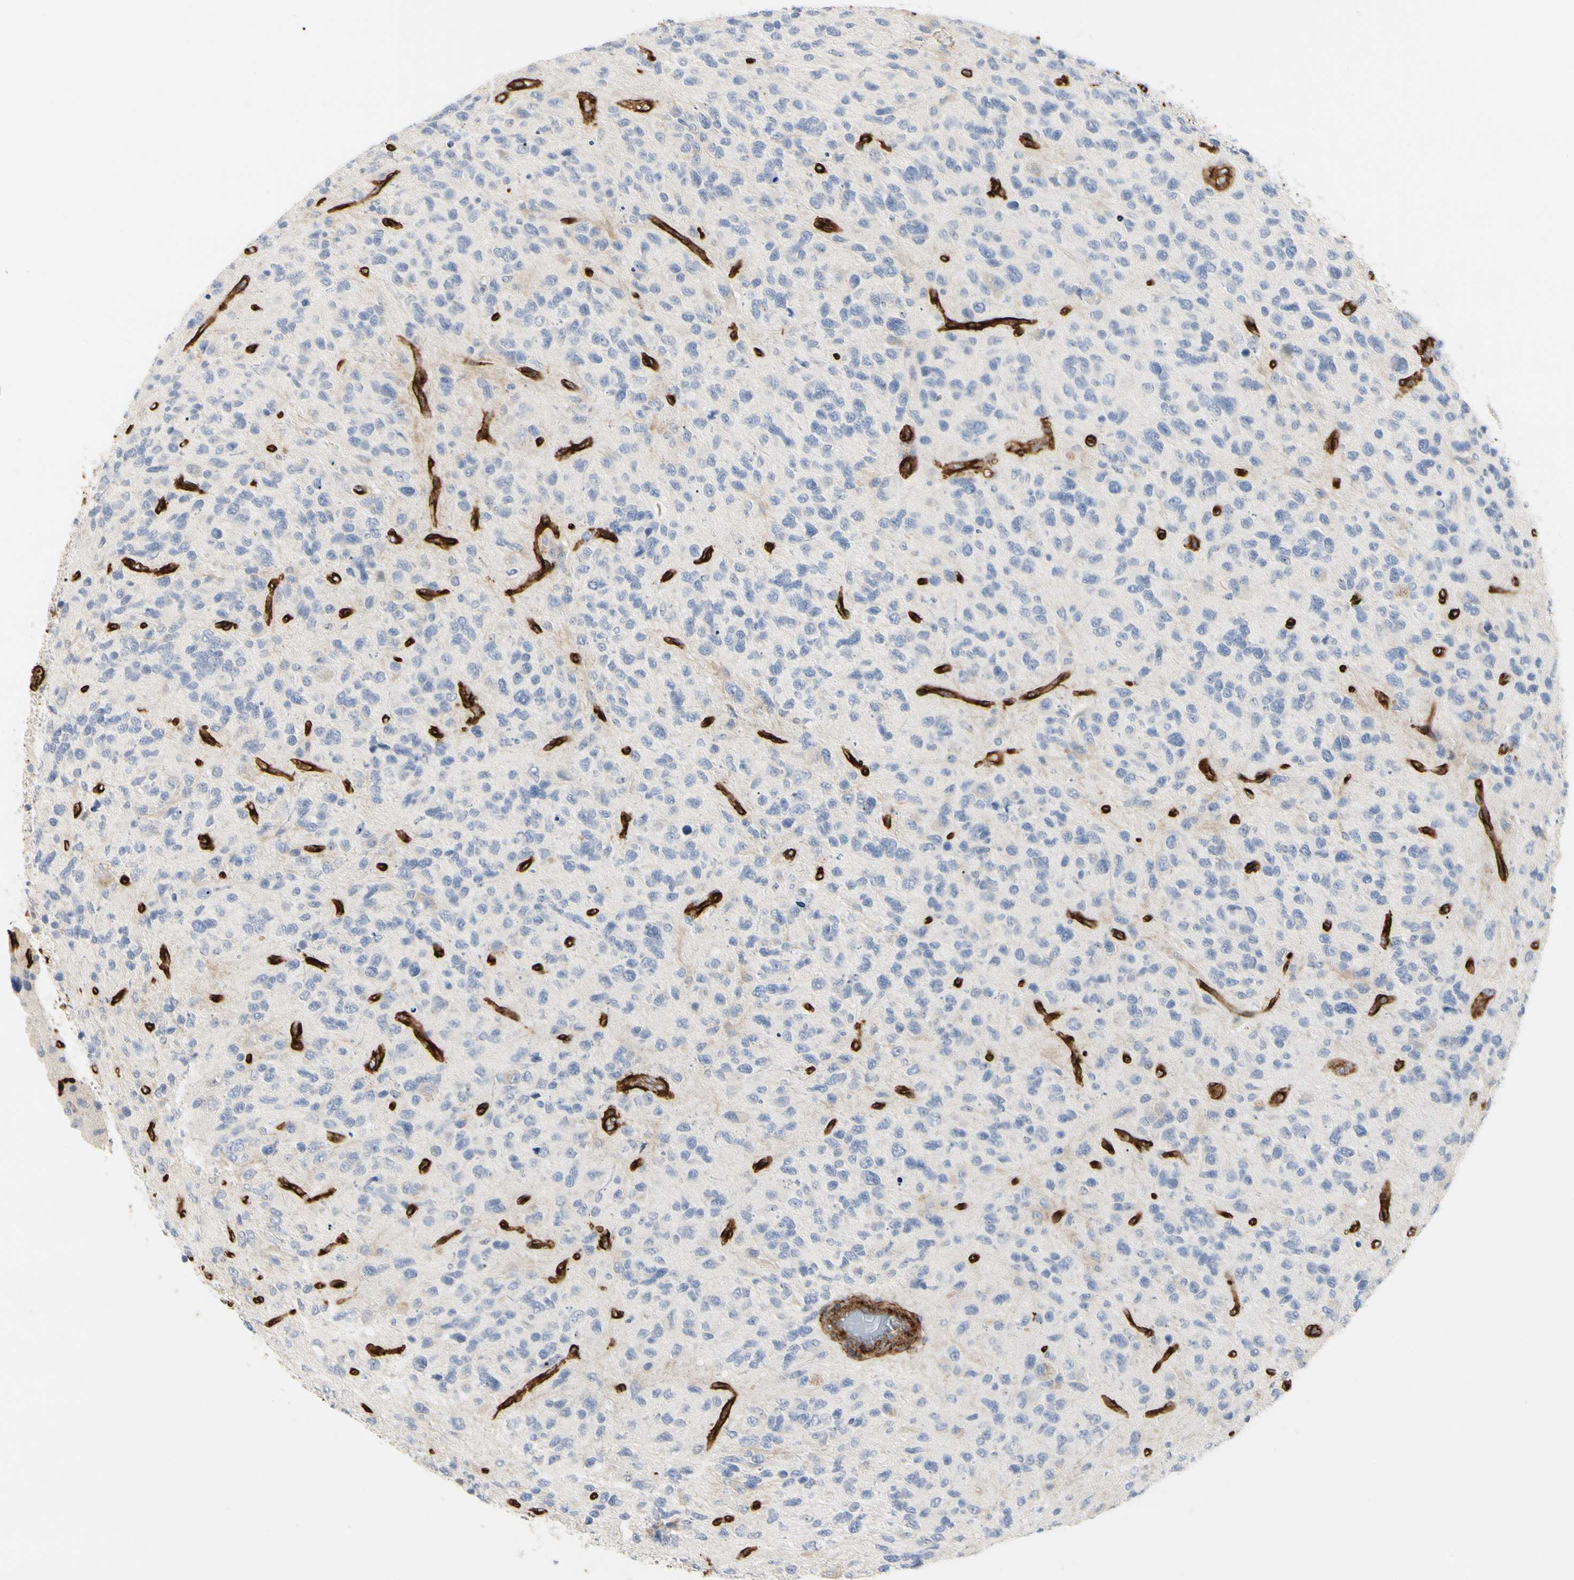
{"staining": {"intensity": "negative", "quantity": "none", "location": "none"}, "tissue": "glioma", "cell_type": "Tumor cells", "image_type": "cancer", "snomed": [{"axis": "morphology", "description": "Glioma, malignant, High grade"}, {"axis": "topography", "description": "Brain"}], "caption": "Protein analysis of glioma reveals no significant positivity in tumor cells. Nuclei are stained in blue.", "gene": "GGT5", "patient": {"sex": "female", "age": 58}}